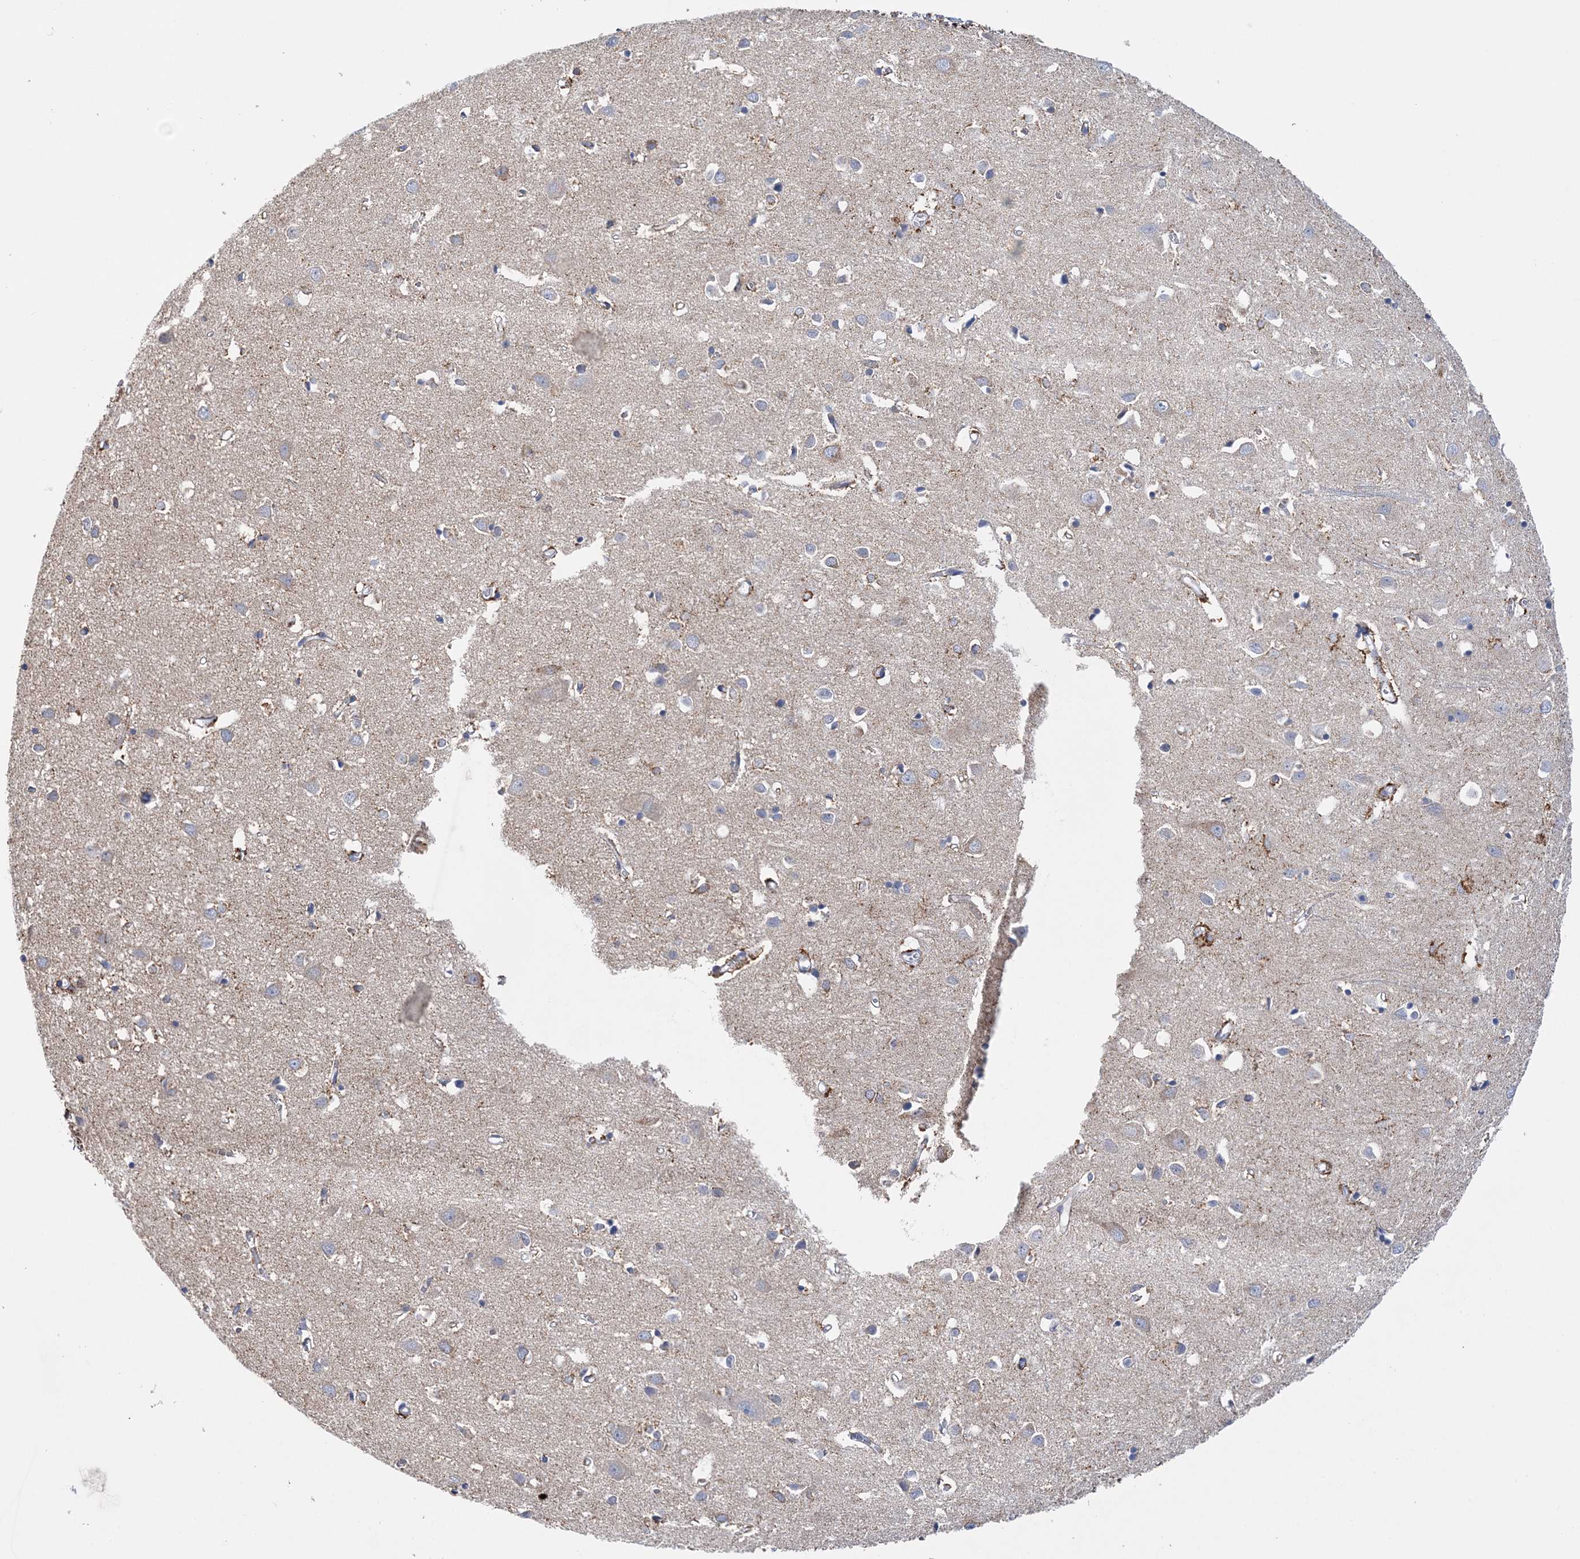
{"staining": {"intensity": "negative", "quantity": "none", "location": "none"}, "tissue": "cerebral cortex", "cell_type": "Endothelial cells", "image_type": "normal", "snomed": [{"axis": "morphology", "description": "Normal tissue, NOS"}, {"axis": "topography", "description": "Cerebral cortex"}], "caption": "A high-resolution micrograph shows immunohistochemistry (IHC) staining of benign cerebral cortex, which shows no significant staining in endothelial cells.", "gene": "NIT2", "patient": {"sex": "female", "age": 64}}